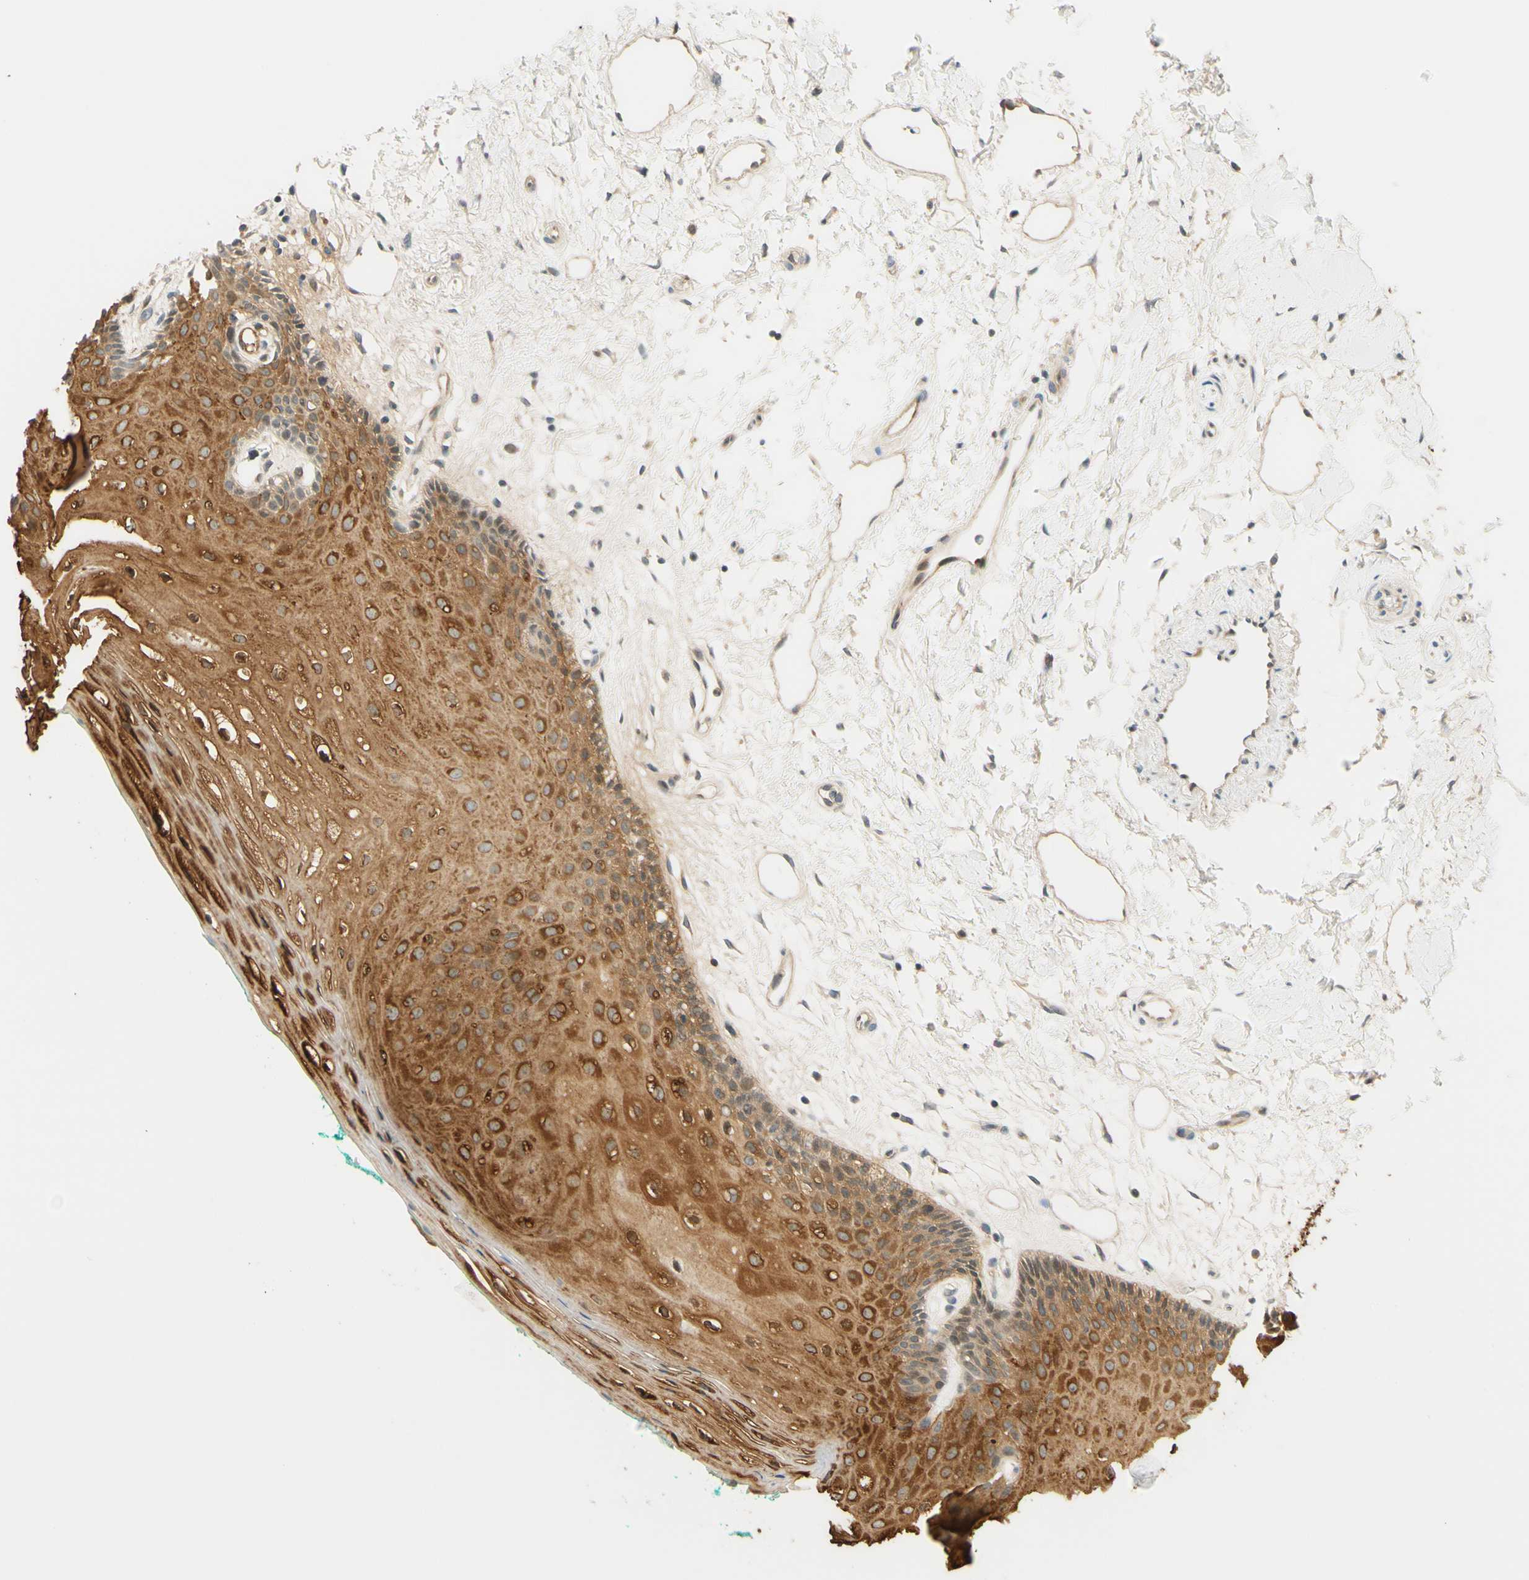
{"staining": {"intensity": "moderate", "quantity": ">75%", "location": "cytoplasmic/membranous"}, "tissue": "oral mucosa", "cell_type": "Squamous epithelial cells", "image_type": "normal", "snomed": [{"axis": "morphology", "description": "Normal tissue, NOS"}, {"axis": "topography", "description": "Skeletal muscle"}, {"axis": "topography", "description": "Oral tissue"}, {"axis": "topography", "description": "Peripheral nerve tissue"}], "caption": "Oral mucosa stained with DAB (3,3'-diaminobenzidine) immunohistochemistry (IHC) reveals medium levels of moderate cytoplasmic/membranous positivity in approximately >75% of squamous epithelial cells. The protein of interest is shown in brown color, while the nuclei are stained blue.", "gene": "C2CD2L", "patient": {"sex": "female", "age": 84}}